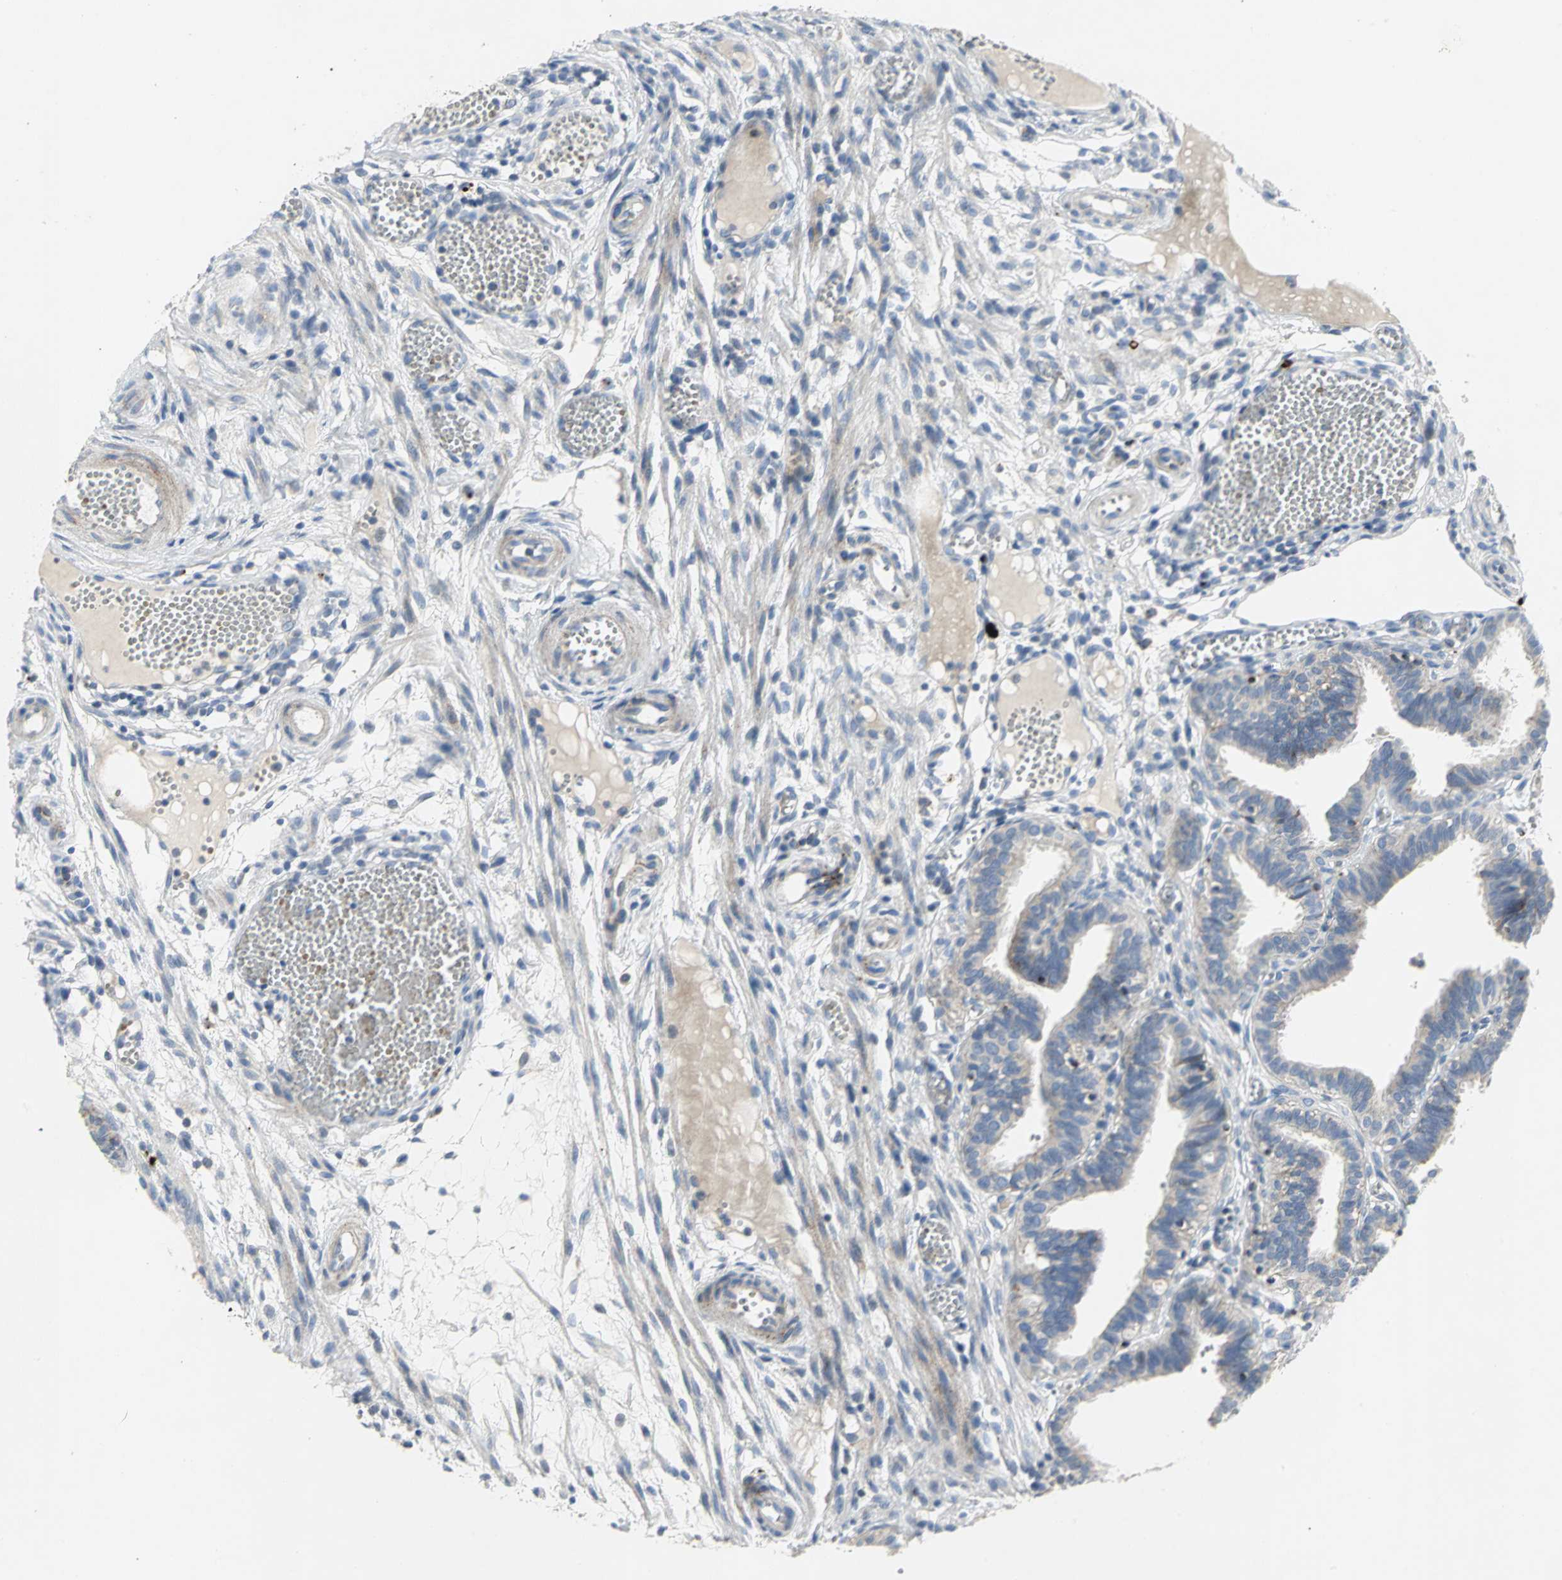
{"staining": {"intensity": "weak", "quantity": "<25%", "location": "cytoplasmic/membranous"}, "tissue": "fallopian tube", "cell_type": "Glandular cells", "image_type": "normal", "snomed": [{"axis": "morphology", "description": "Normal tissue, NOS"}, {"axis": "topography", "description": "Fallopian tube"}], "caption": "Micrograph shows no significant protein staining in glandular cells of unremarkable fallopian tube. (Stains: DAB (3,3'-diaminobenzidine) IHC with hematoxylin counter stain, Microscopy: brightfield microscopy at high magnification).", "gene": "SPPL2B", "patient": {"sex": "female", "age": 29}}